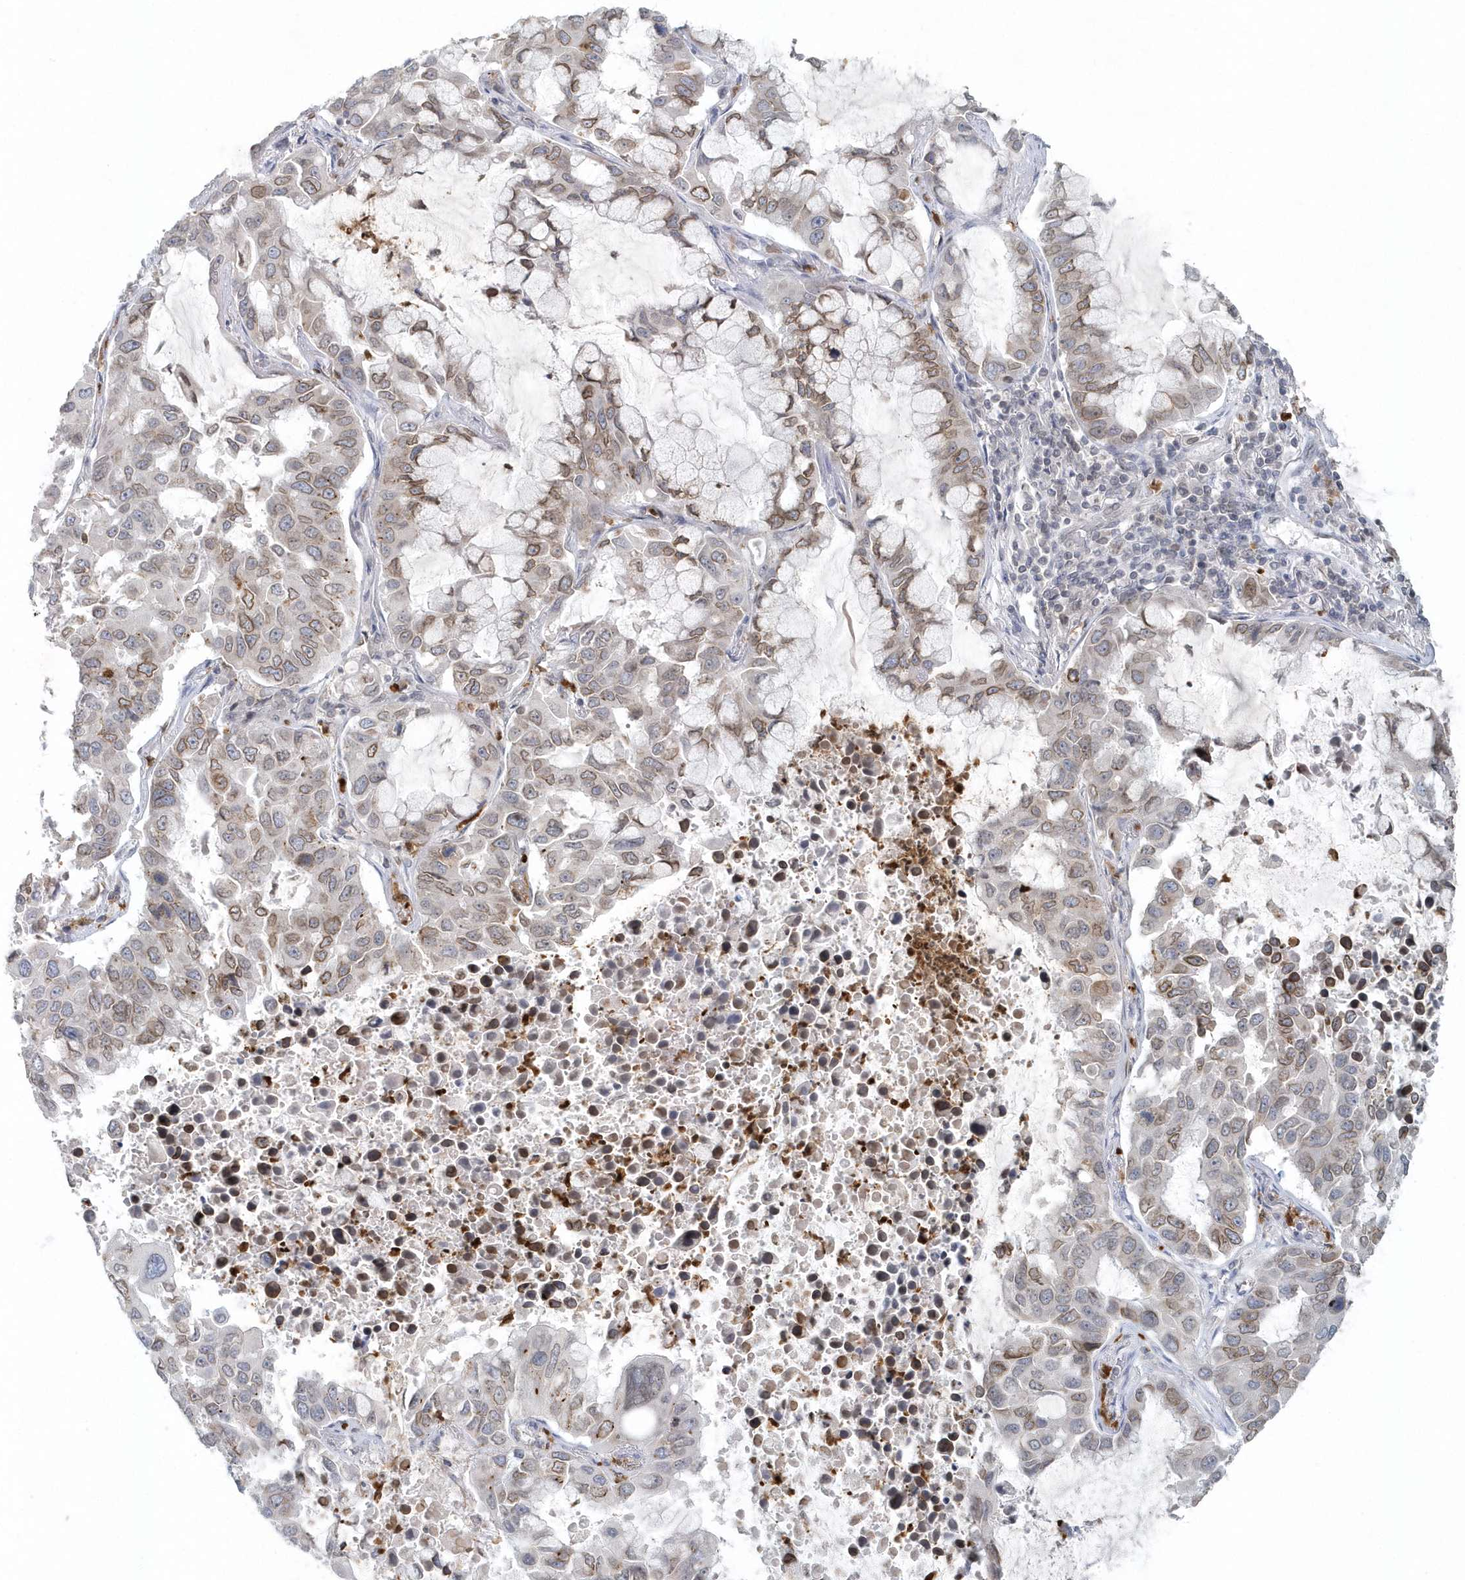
{"staining": {"intensity": "moderate", "quantity": "25%-75%", "location": "cytoplasmic/membranous,nuclear"}, "tissue": "lung cancer", "cell_type": "Tumor cells", "image_type": "cancer", "snomed": [{"axis": "morphology", "description": "Adenocarcinoma, NOS"}, {"axis": "topography", "description": "Lung"}], "caption": "Lung cancer stained with a brown dye demonstrates moderate cytoplasmic/membranous and nuclear positive expression in about 25%-75% of tumor cells.", "gene": "NUP54", "patient": {"sex": "male", "age": 64}}